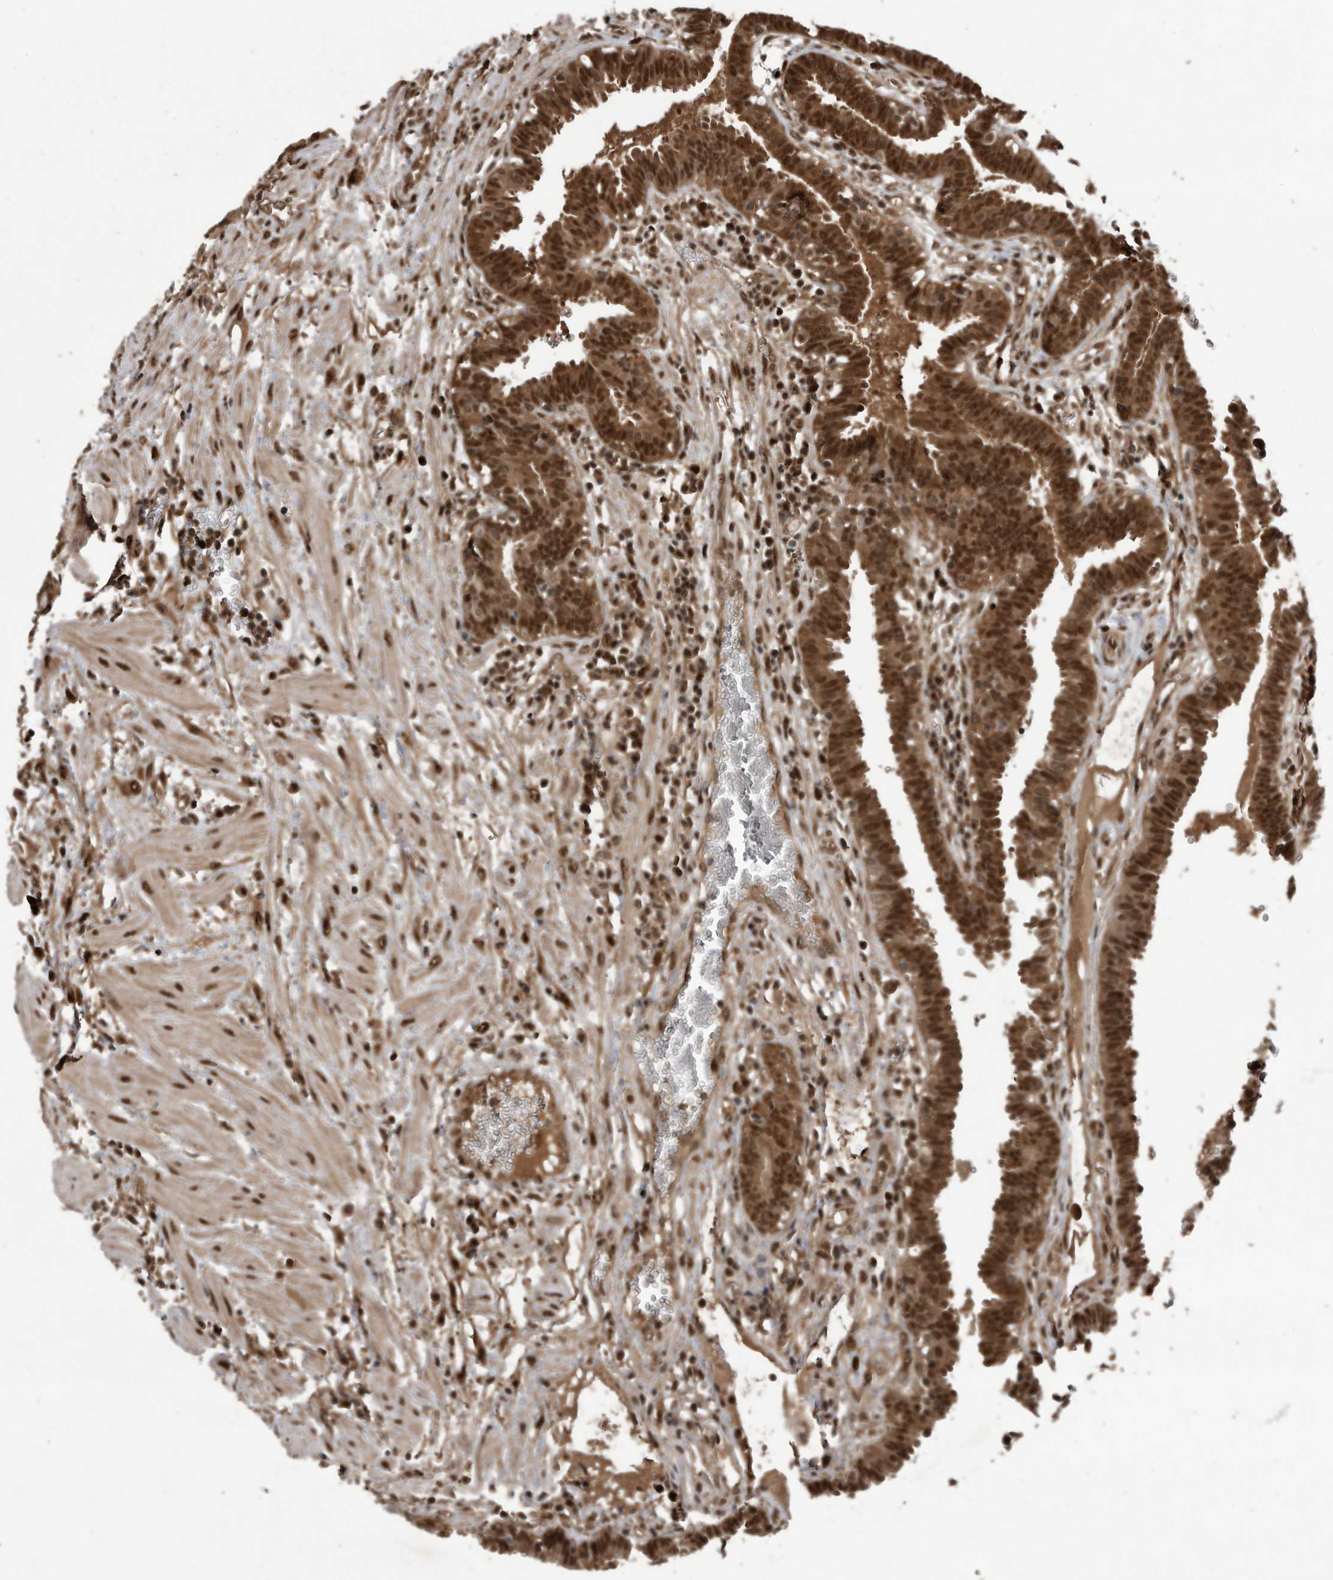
{"staining": {"intensity": "strong", "quantity": ">75%", "location": "cytoplasmic/membranous,nuclear"}, "tissue": "fallopian tube", "cell_type": "Glandular cells", "image_type": "normal", "snomed": [{"axis": "morphology", "description": "Normal tissue, NOS"}, {"axis": "topography", "description": "Fallopian tube"}, {"axis": "topography", "description": "Placenta"}], "caption": "Protein expression by immunohistochemistry shows strong cytoplasmic/membranous,nuclear positivity in approximately >75% of glandular cells in normal fallopian tube.", "gene": "RAD23B", "patient": {"sex": "female", "age": 32}}